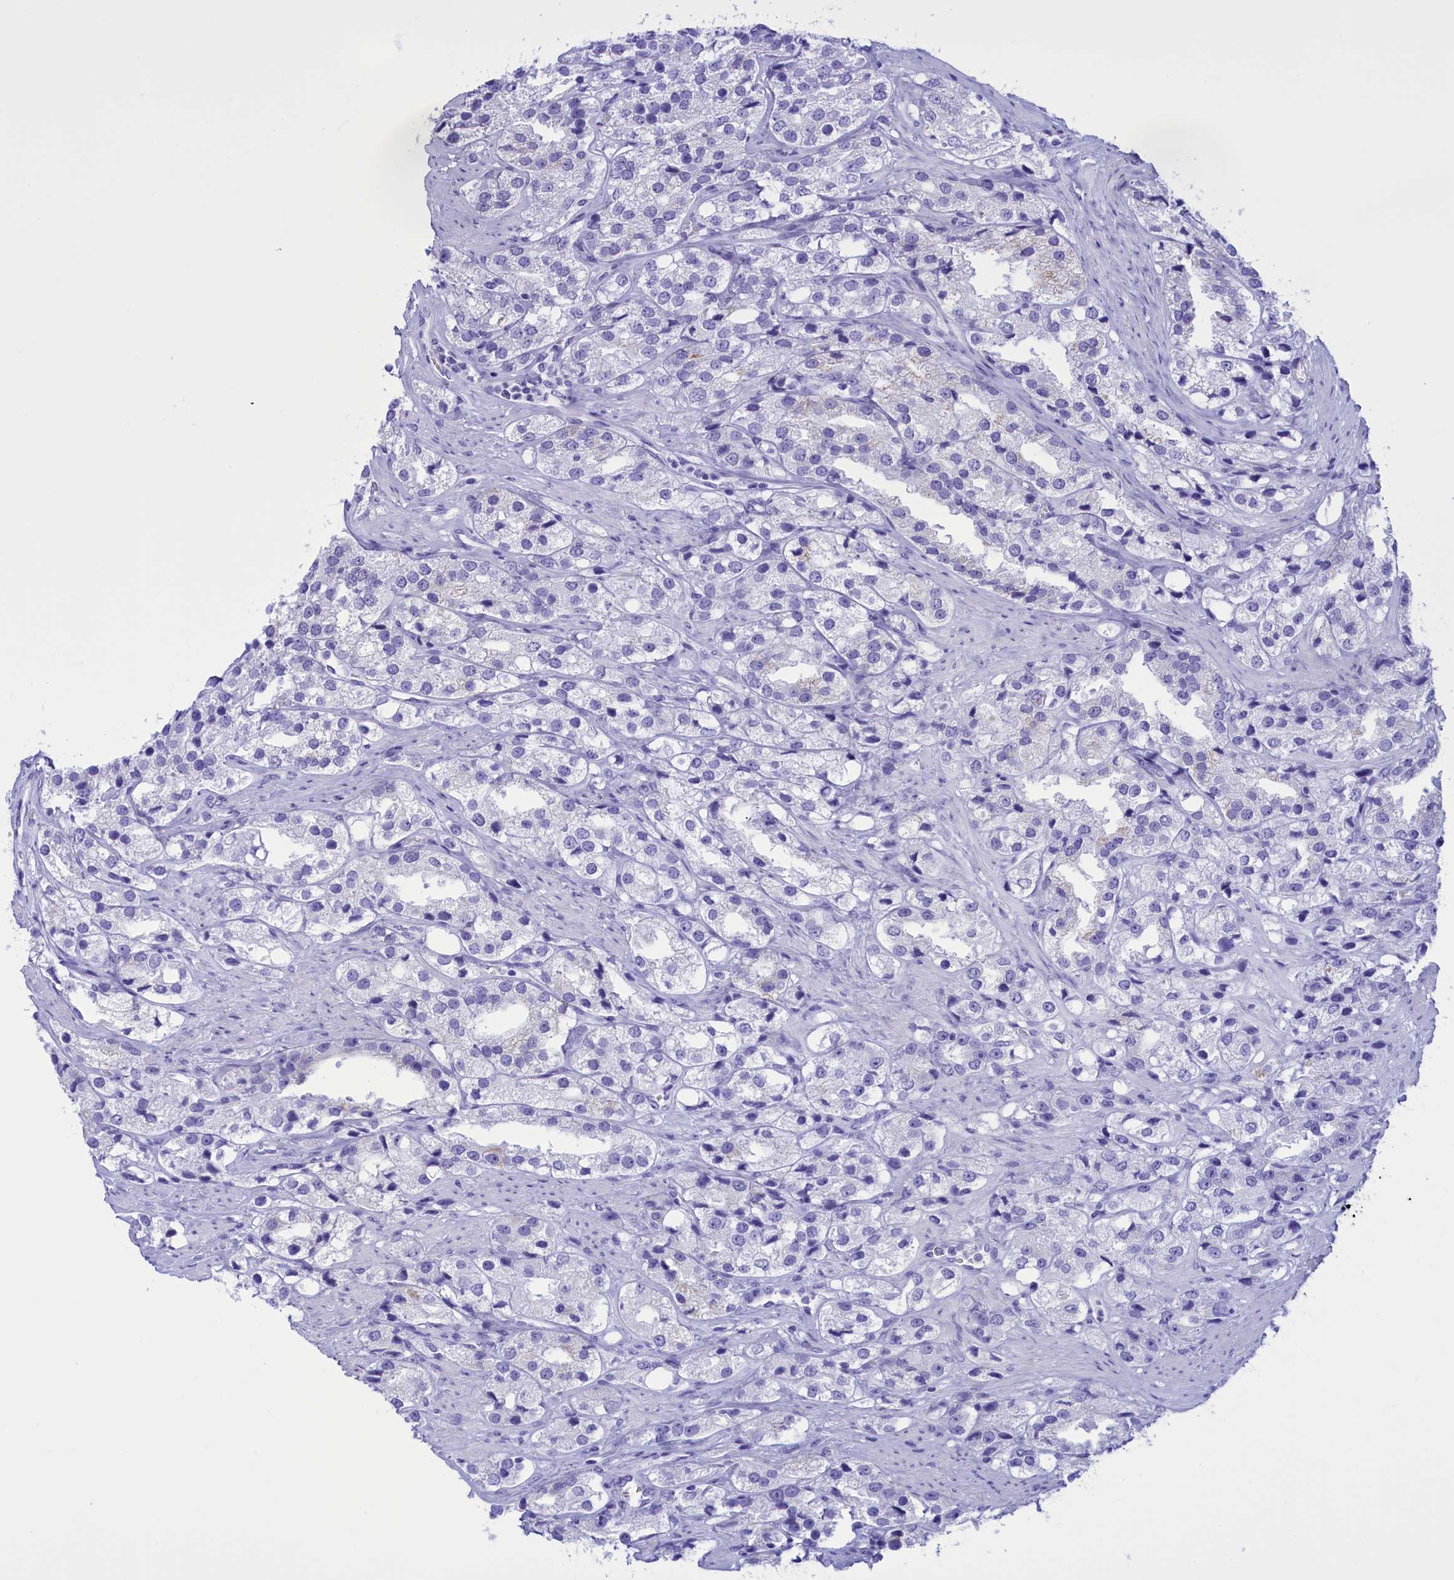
{"staining": {"intensity": "negative", "quantity": "none", "location": "none"}, "tissue": "prostate cancer", "cell_type": "Tumor cells", "image_type": "cancer", "snomed": [{"axis": "morphology", "description": "Adenocarcinoma, NOS"}, {"axis": "topography", "description": "Prostate"}], "caption": "IHC micrograph of neoplastic tissue: prostate adenocarcinoma stained with DAB (3,3'-diaminobenzidine) reveals no significant protein positivity in tumor cells.", "gene": "BRI3", "patient": {"sex": "male", "age": 79}}